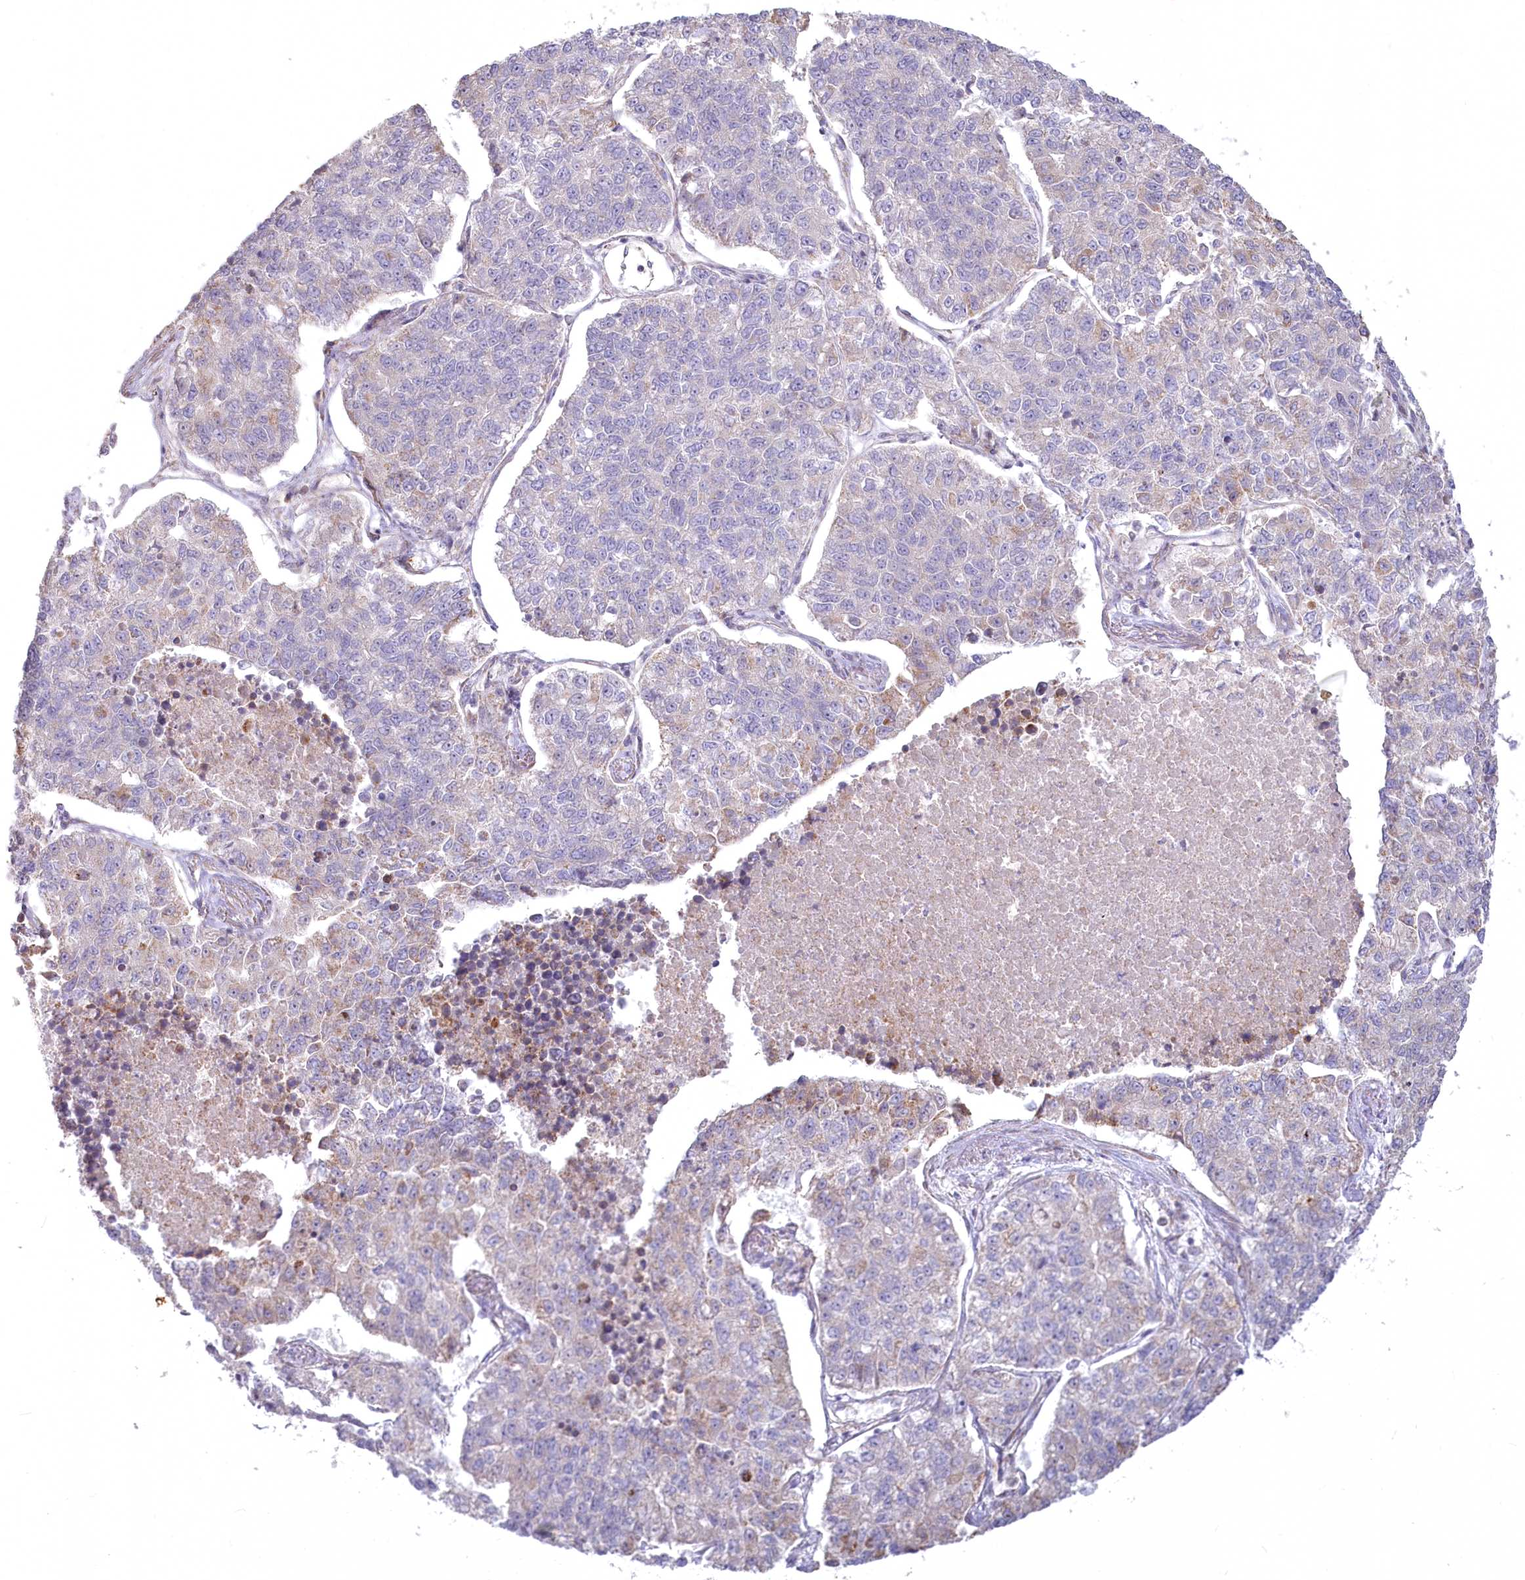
{"staining": {"intensity": "weak", "quantity": "<25%", "location": "cytoplasmic/membranous"}, "tissue": "lung cancer", "cell_type": "Tumor cells", "image_type": "cancer", "snomed": [{"axis": "morphology", "description": "Adenocarcinoma, NOS"}, {"axis": "topography", "description": "Lung"}], "caption": "DAB immunohistochemical staining of lung cancer (adenocarcinoma) shows no significant positivity in tumor cells.", "gene": "MTG1", "patient": {"sex": "male", "age": 49}}